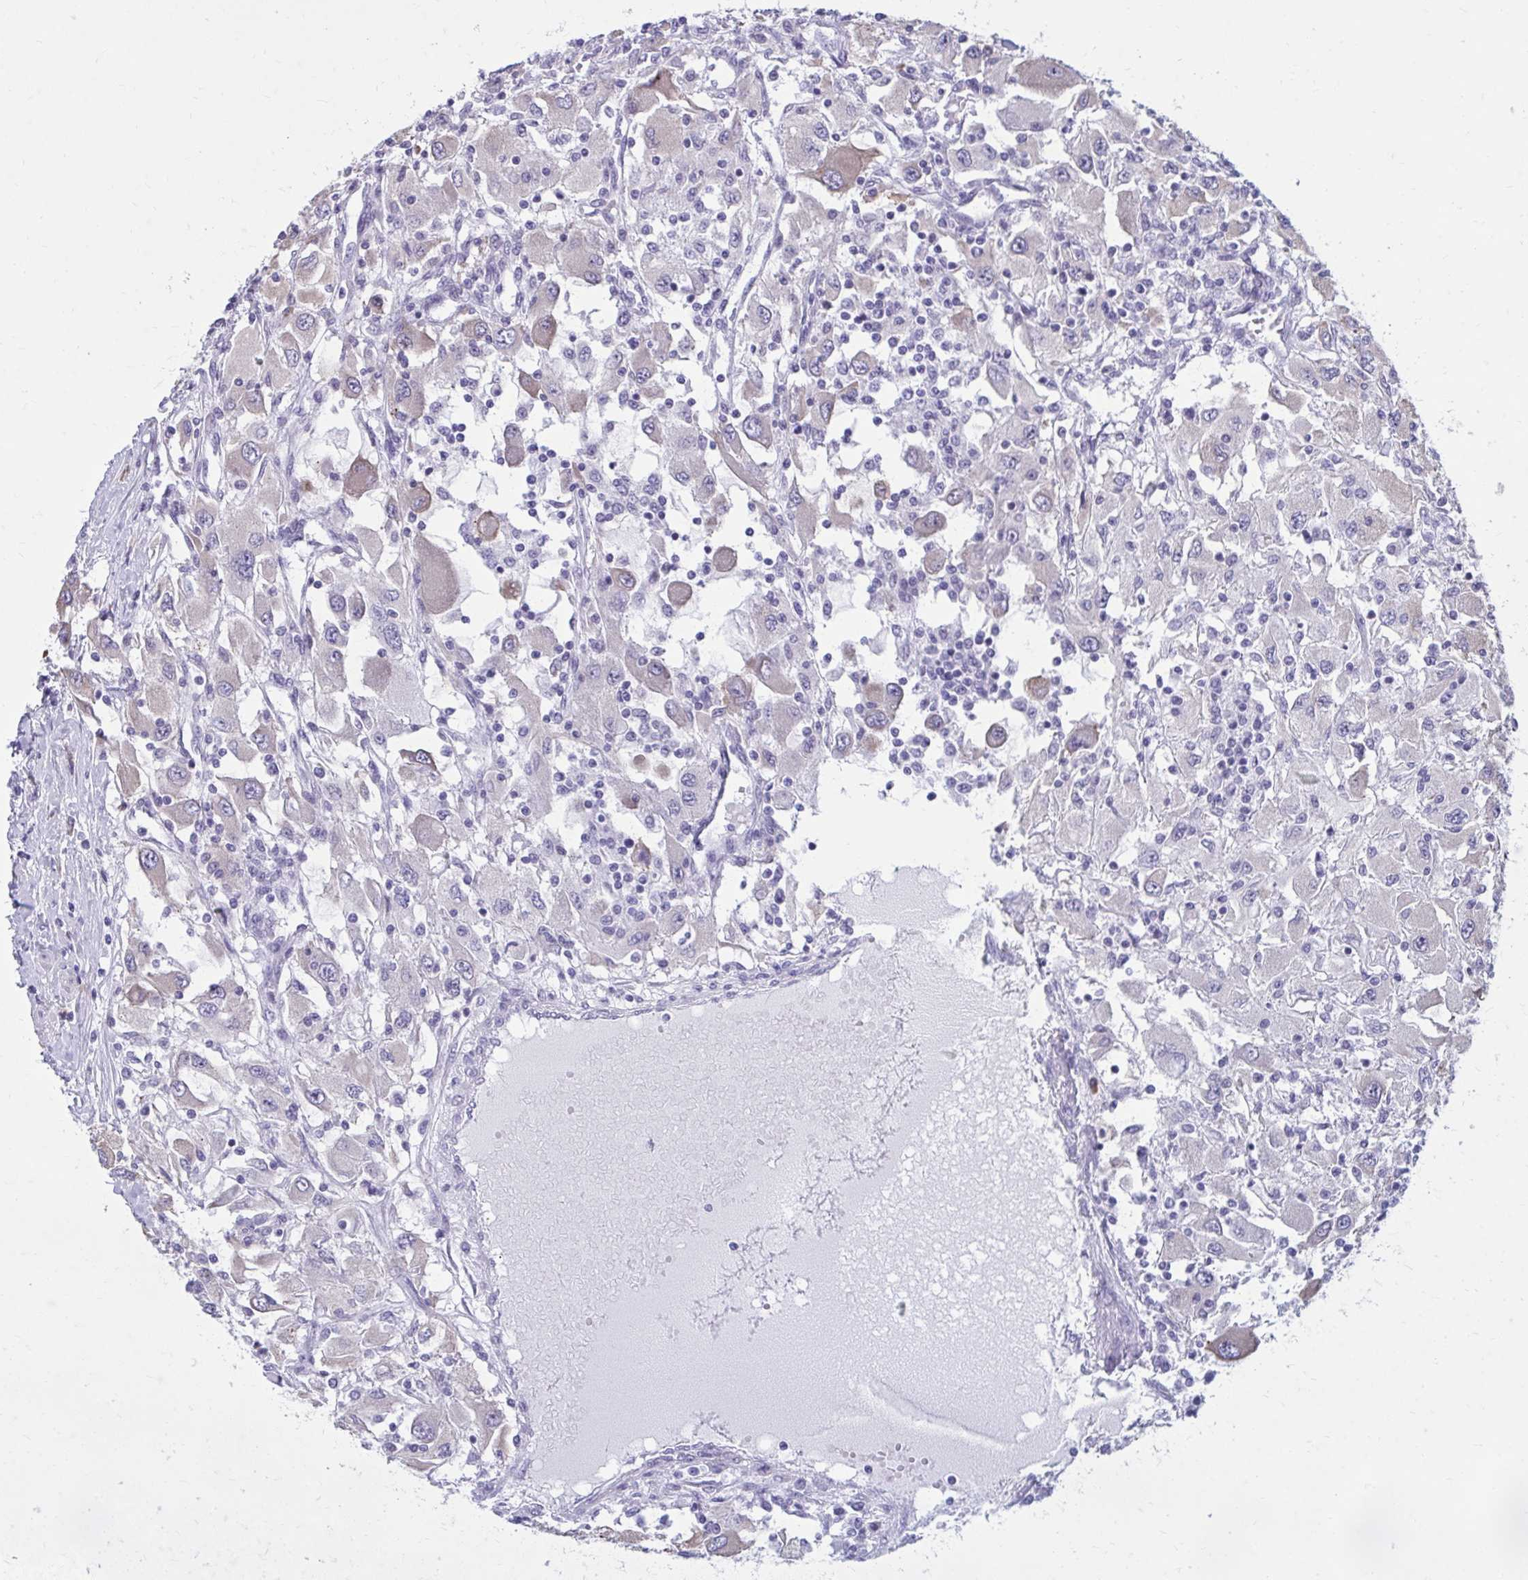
{"staining": {"intensity": "negative", "quantity": "none", "location": "none"}, "tissue": "renal cancer", "cell_type": "Tumor cells", "image_type": "cancer", "snomed": [{"axis": "morphology", "description": "Adenocarcinoma, NOS"}, {"axis": "topography", "description": "Kidney"}], "caption": "High magnification brightfield microscopy of renal cancer stained with DAB (3,3'-diaminobenzidine) (brown) and counterstained with hematoxylin (blue): tumor cells show no significant expression.", "gene": "PROSER1", "patient": {"sex": "female", "age": 67}}